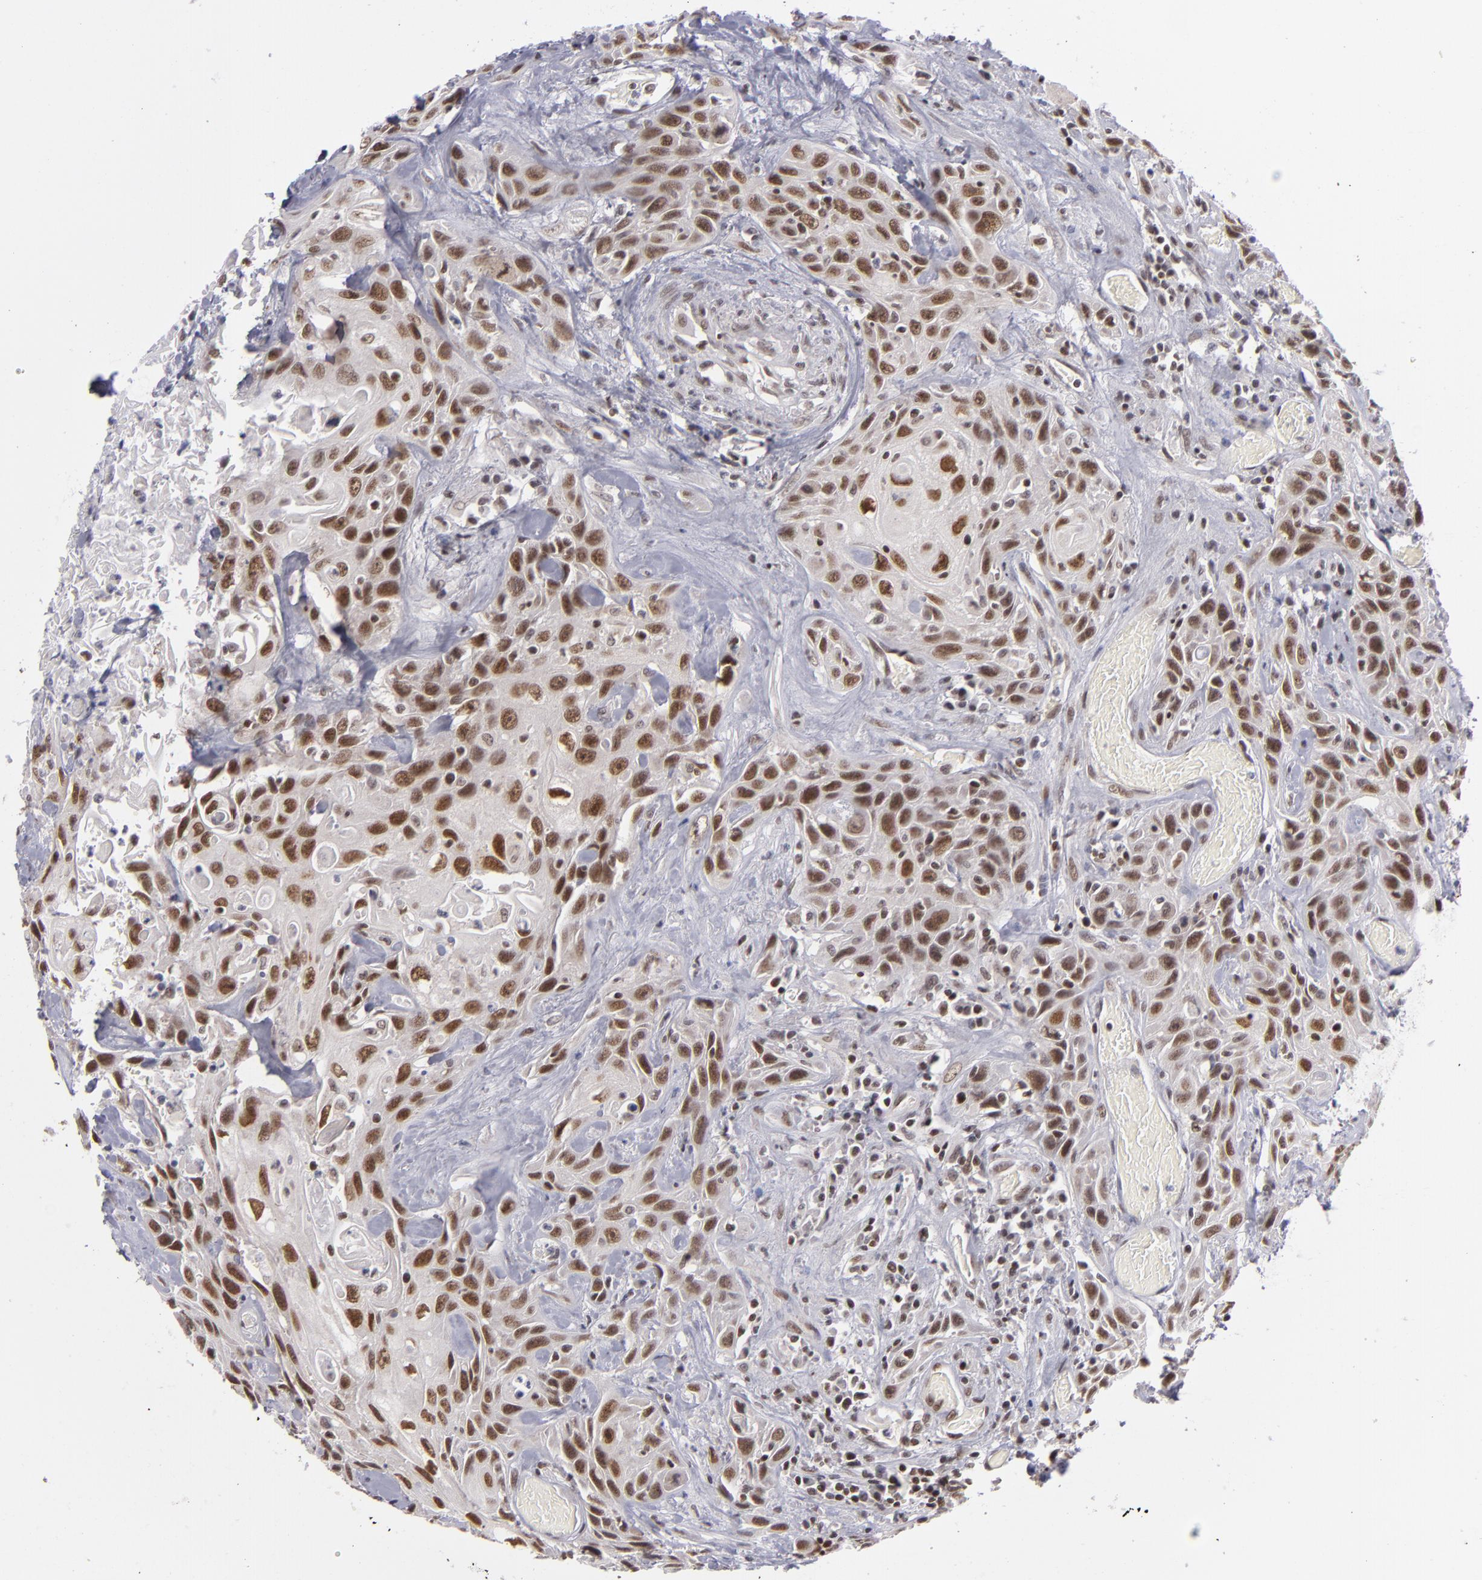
{"staining": {"intensity": "moderate", "quantity": ">75%", "location": "nuclear"}, "tissue": "urothelial cancer", "cell_type": "Tumor cells", "image_type": "cancer", "snomed": [{"axis": "morphology", "description": "Urothelial carcinoma, High grade"}, {"axis": "topography", "description": "Urinary bladder"}], "caption": "Immunohistochemistry (IHC) micrograph of neoplastic tissue: urothelial cancer stained using immunohistochemistry (IHC) demonstrates medium levels of moderate protein expression localized specifically in the nuclear of tumor cells, appearing as a nuclear brown color.", "gene": "MLLT3", "patient": {"sex": "female", "age": 84}}